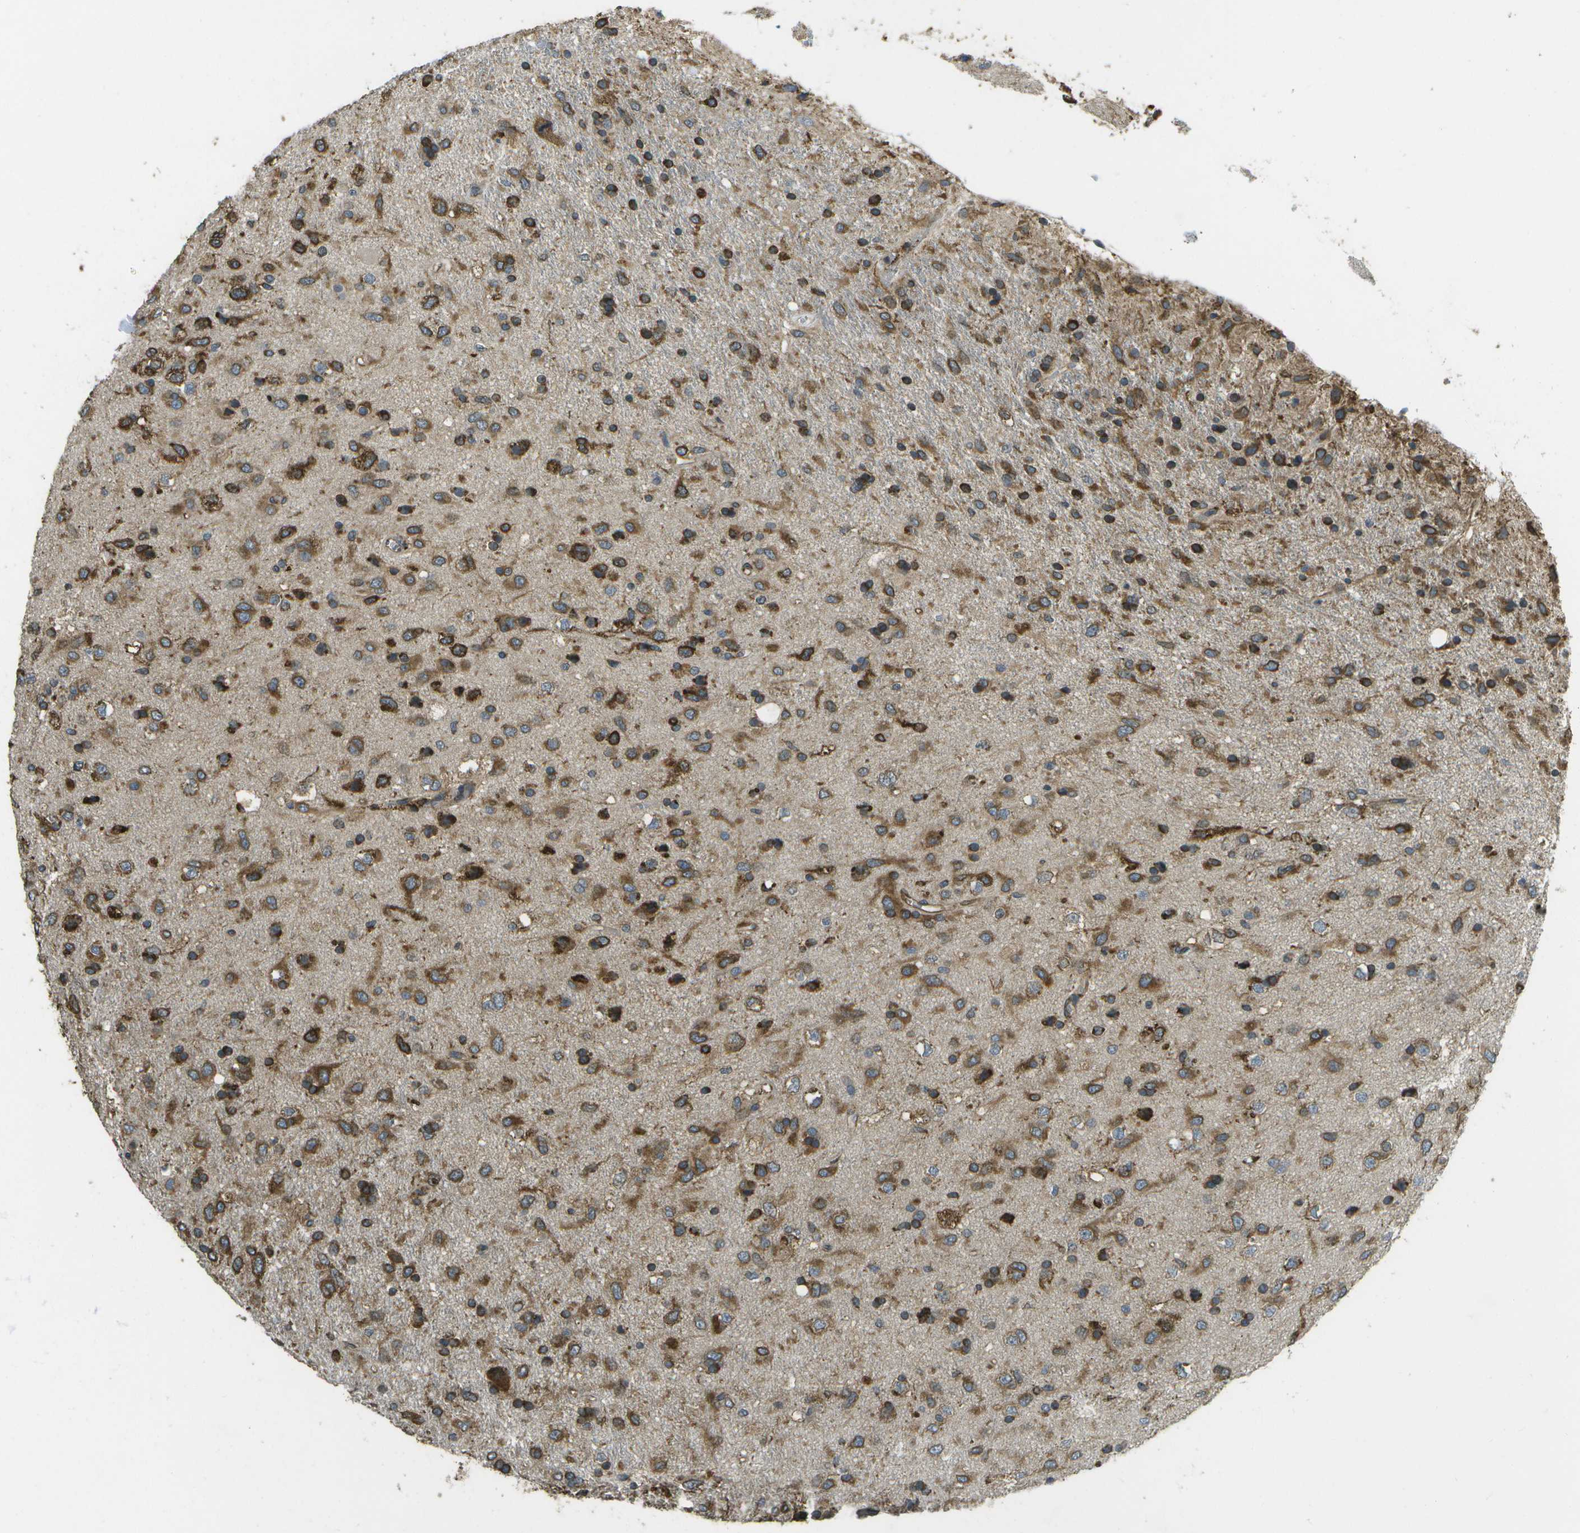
{"staining": {"intensity": "strong", "quantity": ">75%", "location": "cytoplasmic/membranous"}, "tissue": "glioma", "cell_type": "Tumor cells", "image_type": "cancer", "snomed": [{"axis": "morphology", "description": "Glioma, malignant, Low grade"}, {"axis": "topography", "description": "Brain"}], "caption": "IHC (DAB) staining of human glioma demonstrates strong cytoplasmic/membranous protein staining in about >75% of tumor cells.", "gene": "PDIA4", "patient": {"sex": "male", "age": 77}}